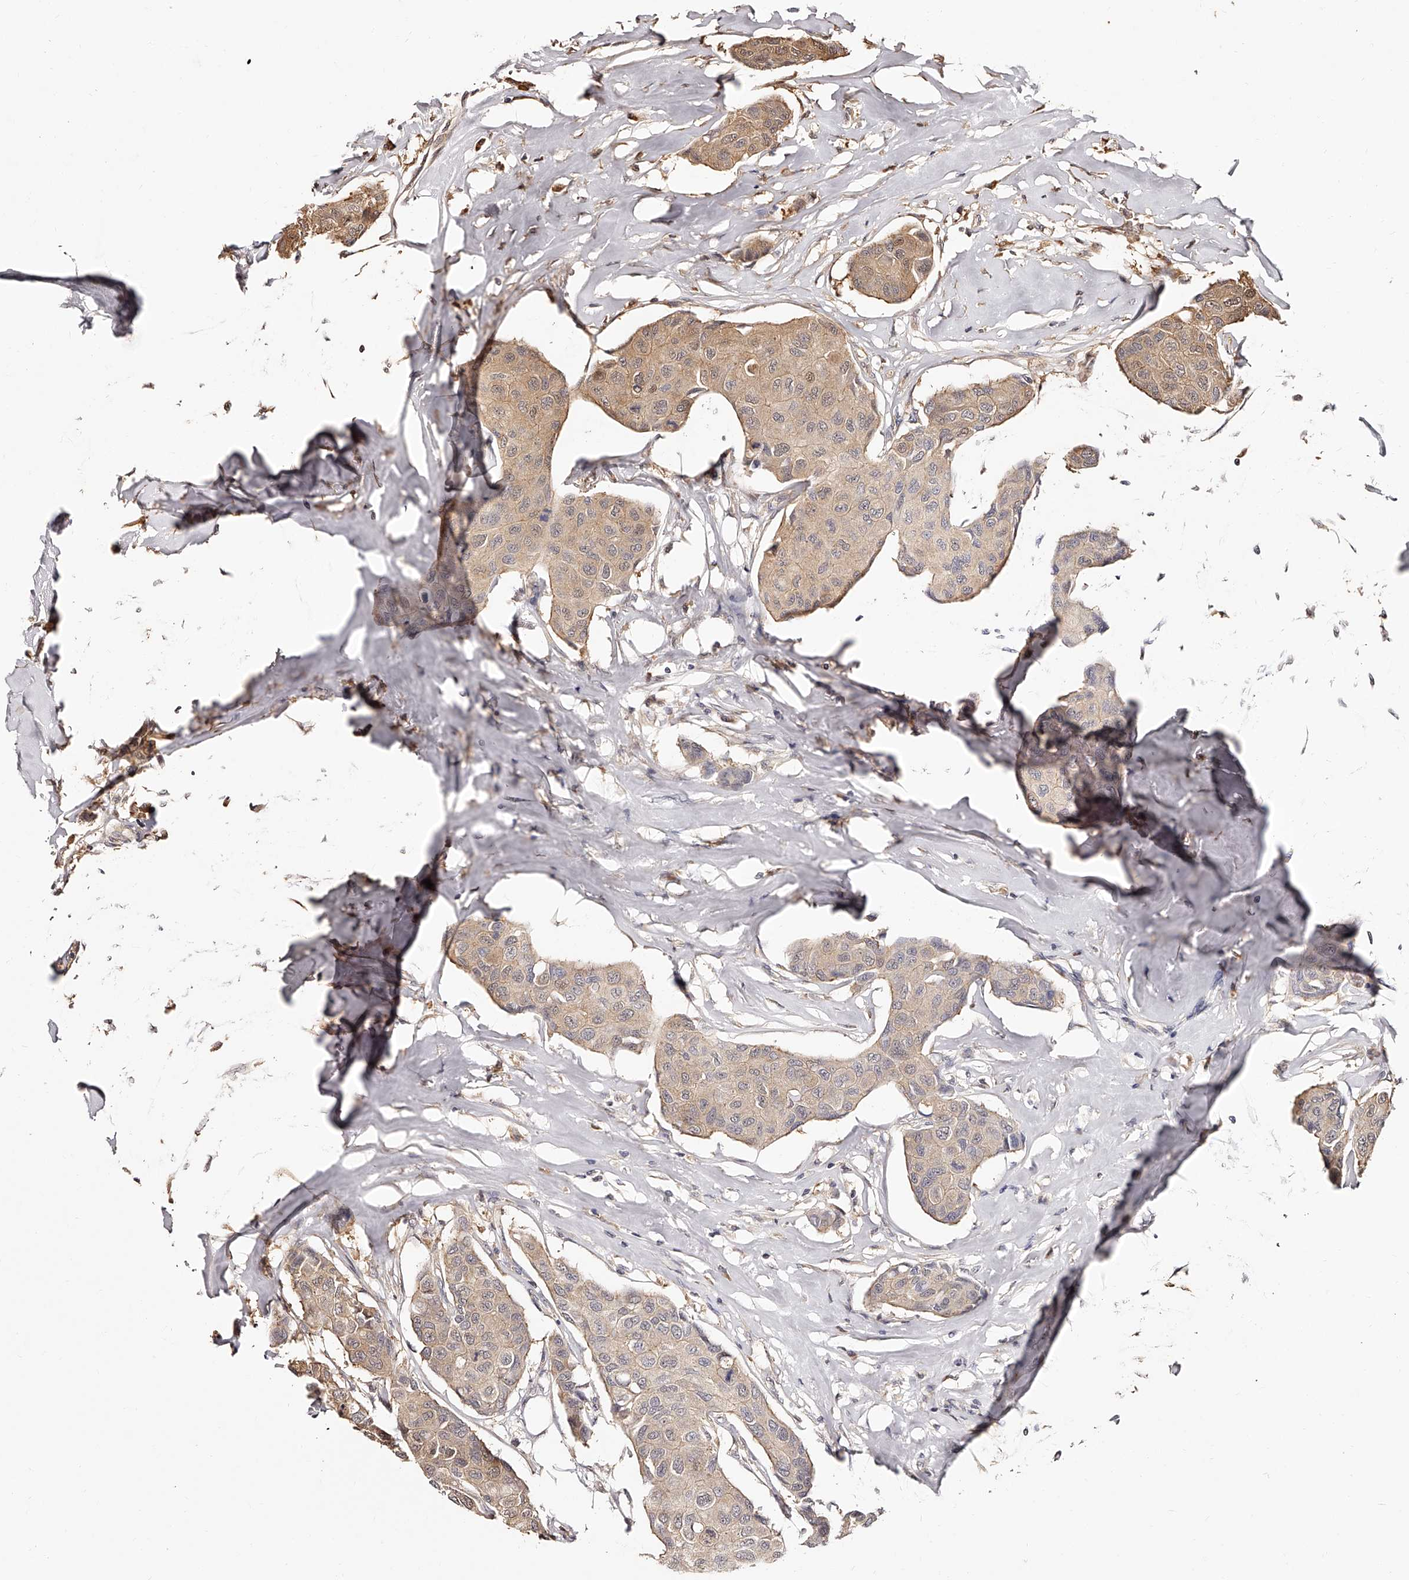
{"staining": {"intensity": "moderate", "quantity": ">75%", "location": "cytoplasmic/membranous"}, "tissue": "breast cancer", "cell_type": "Tumor cells", "image_type": "cancer", "snomed": [{"axis": "morphology", "description": "Duct carcinoma"}, {"axis": "topography", "description": "Breast"}], "caption": "A brown stain labels moderate cytoplasmic/membranous staining of a protein in breast cancer tumor cells.", "gene": "ZNF582", "patient": {"sex": "female", "age": 80}}